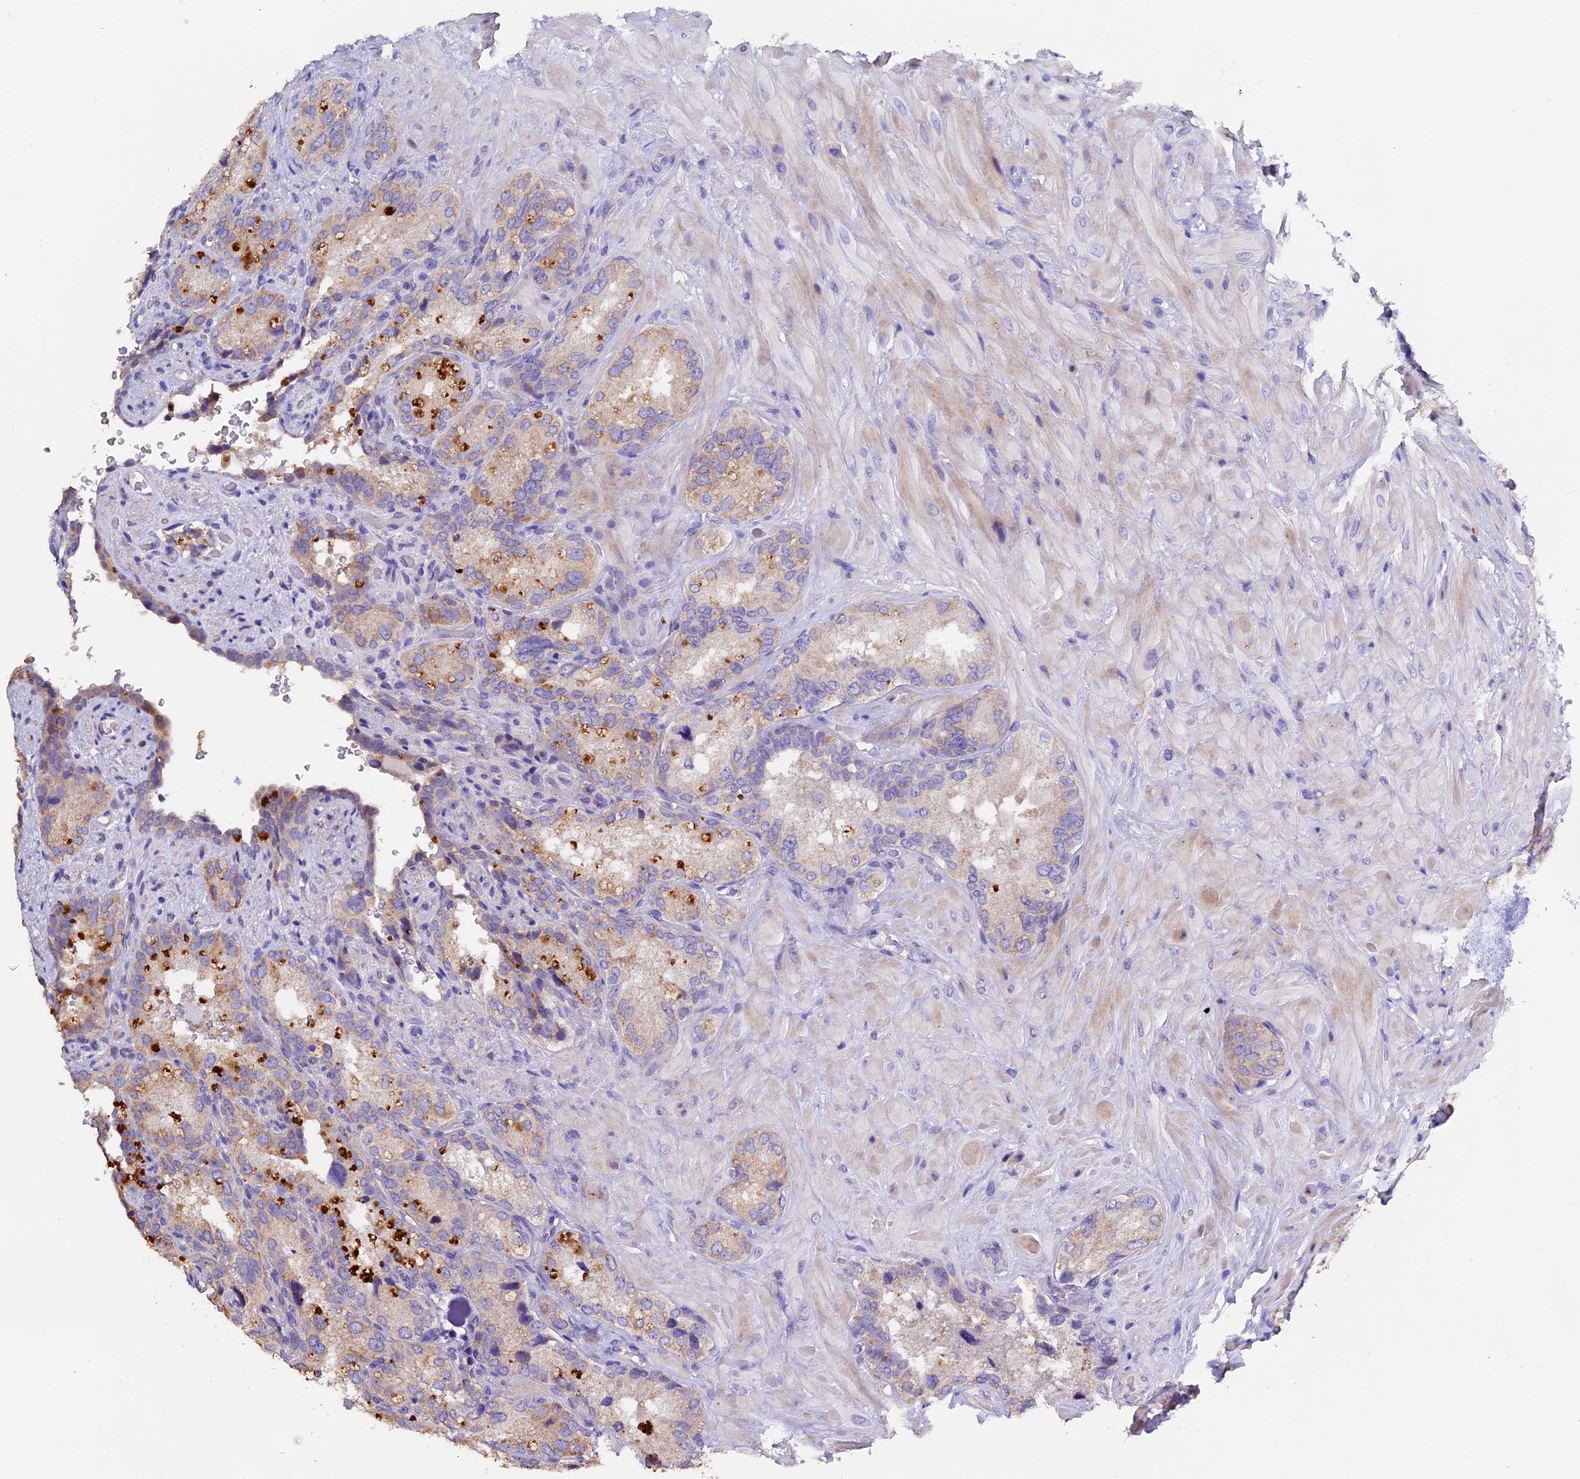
{"staining": {"intensity": "strong", "quantity": "<25%", "location": "cytoplasmic/membranous"}, "tissue": "seminal vesicle", "cell_type": "Glandular cells", "image_type": "normal", "snomed": [{"axis": "morphology", "description": "Normal tissue, NOS"}, {"axis": "topography", "description": "Seminal veicle"}, {"axis": "topography", "description": "Peripheral nerve tissue"}], "caption": "Immunohistochemistry of benign seminal vesicle reveals medium levels of strong cytoplasmic/membranous expression in approximately <25% of glandular cells.", "gene": "FBXW9", "patient": {"sex": "male", "age": 67}}